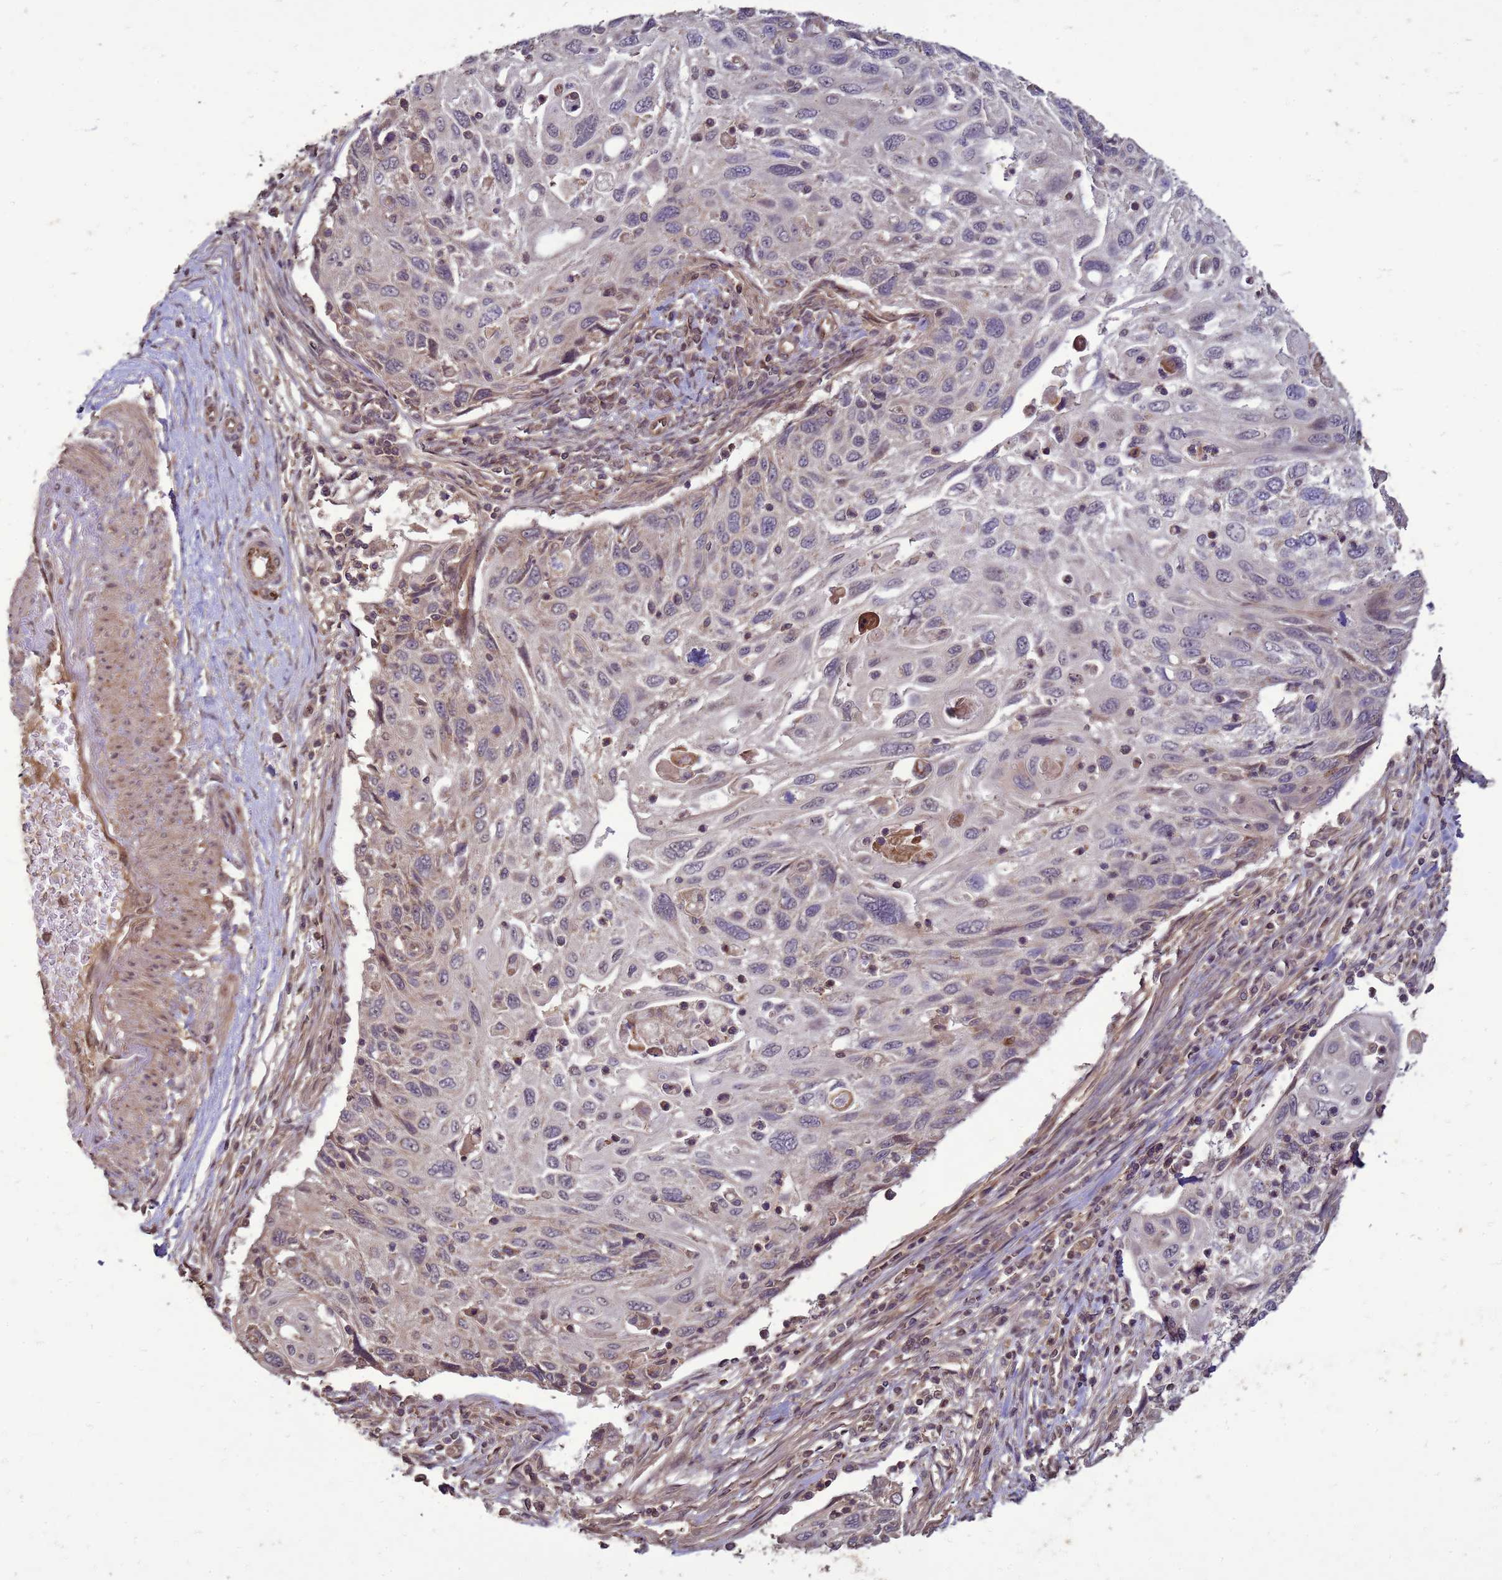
{"staining": {"intensity": "negative", "quantity": "none", "location": "none"}, "tissue": "cervical cancer", "cell_type": "Tumor cells", "image_type": "cancer", "snomed": [{"axis": "morphology", "description": "Squamous cell carcinoma, NOS"}, {"axis": "topography", "description": "Cervix"}], "caption": "A histopathology image of squamous cell carcinoma (cervical) stained for a protein exhibits no brown staining in tumor cells.", "gene": "CRBN", "patient": {"sex": "female", "age": 70}}